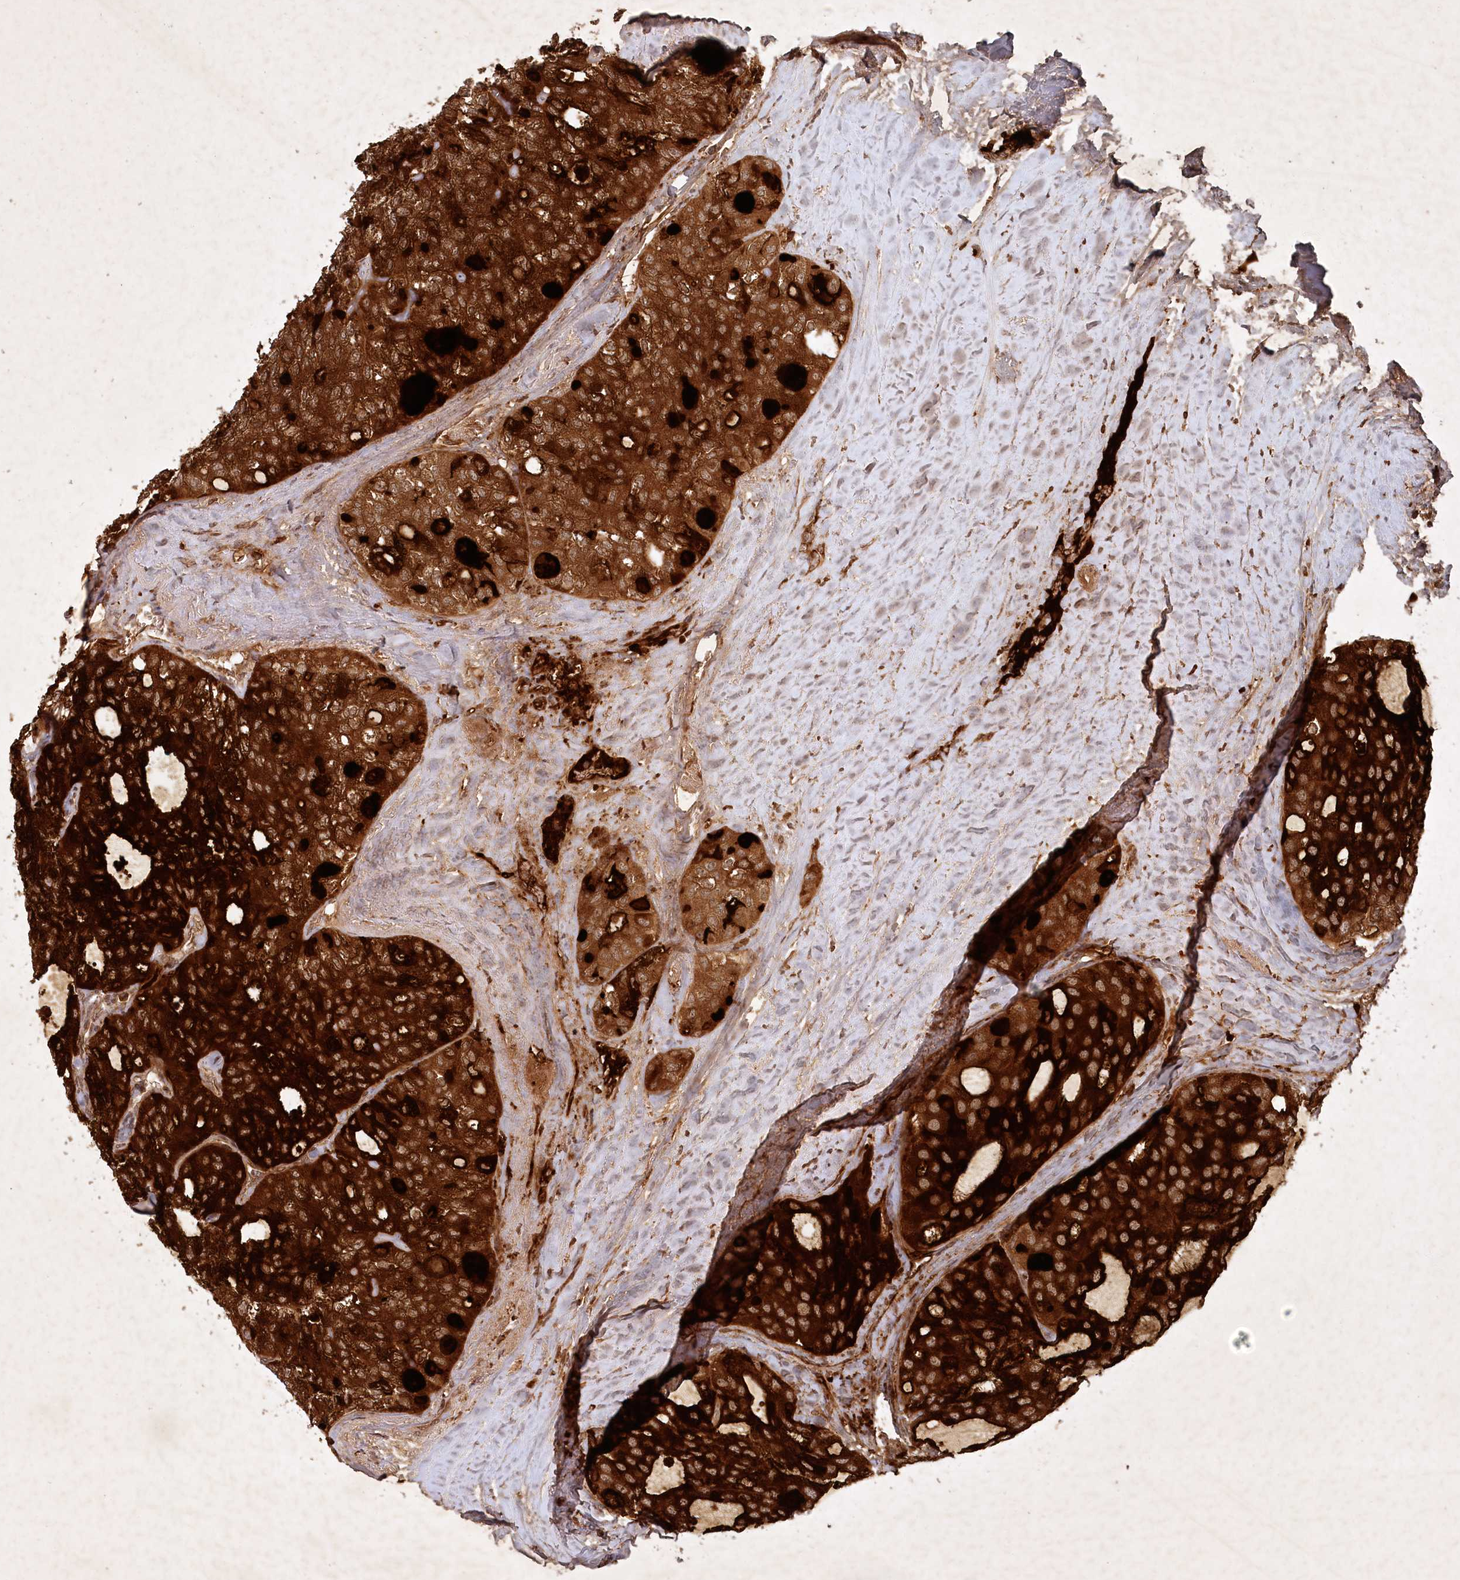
{"staining": {"intensity": "strong", "quantity": ">75%", "location": "cytoplasmic/membranous"}, "tissue": "thyroid cancer", "cell_type": "Tumor cells", "image_type": "cancer", "snomed": [{"axis": "morphology", "description": "Follicular adenoma carcinoma, NOS"}, {"axis": "topography", "description": "Thyroid gland"}], "caption": "This micrograph shows immunohistochemistry staining of human thyroid cancer (follicular adenoma carcinoma), with high strong cytoplasmic/membranous positivity in about >75% of tumor cells.", "gene": "UNC93A", "patient": {"sex": "male", "age": 75}}